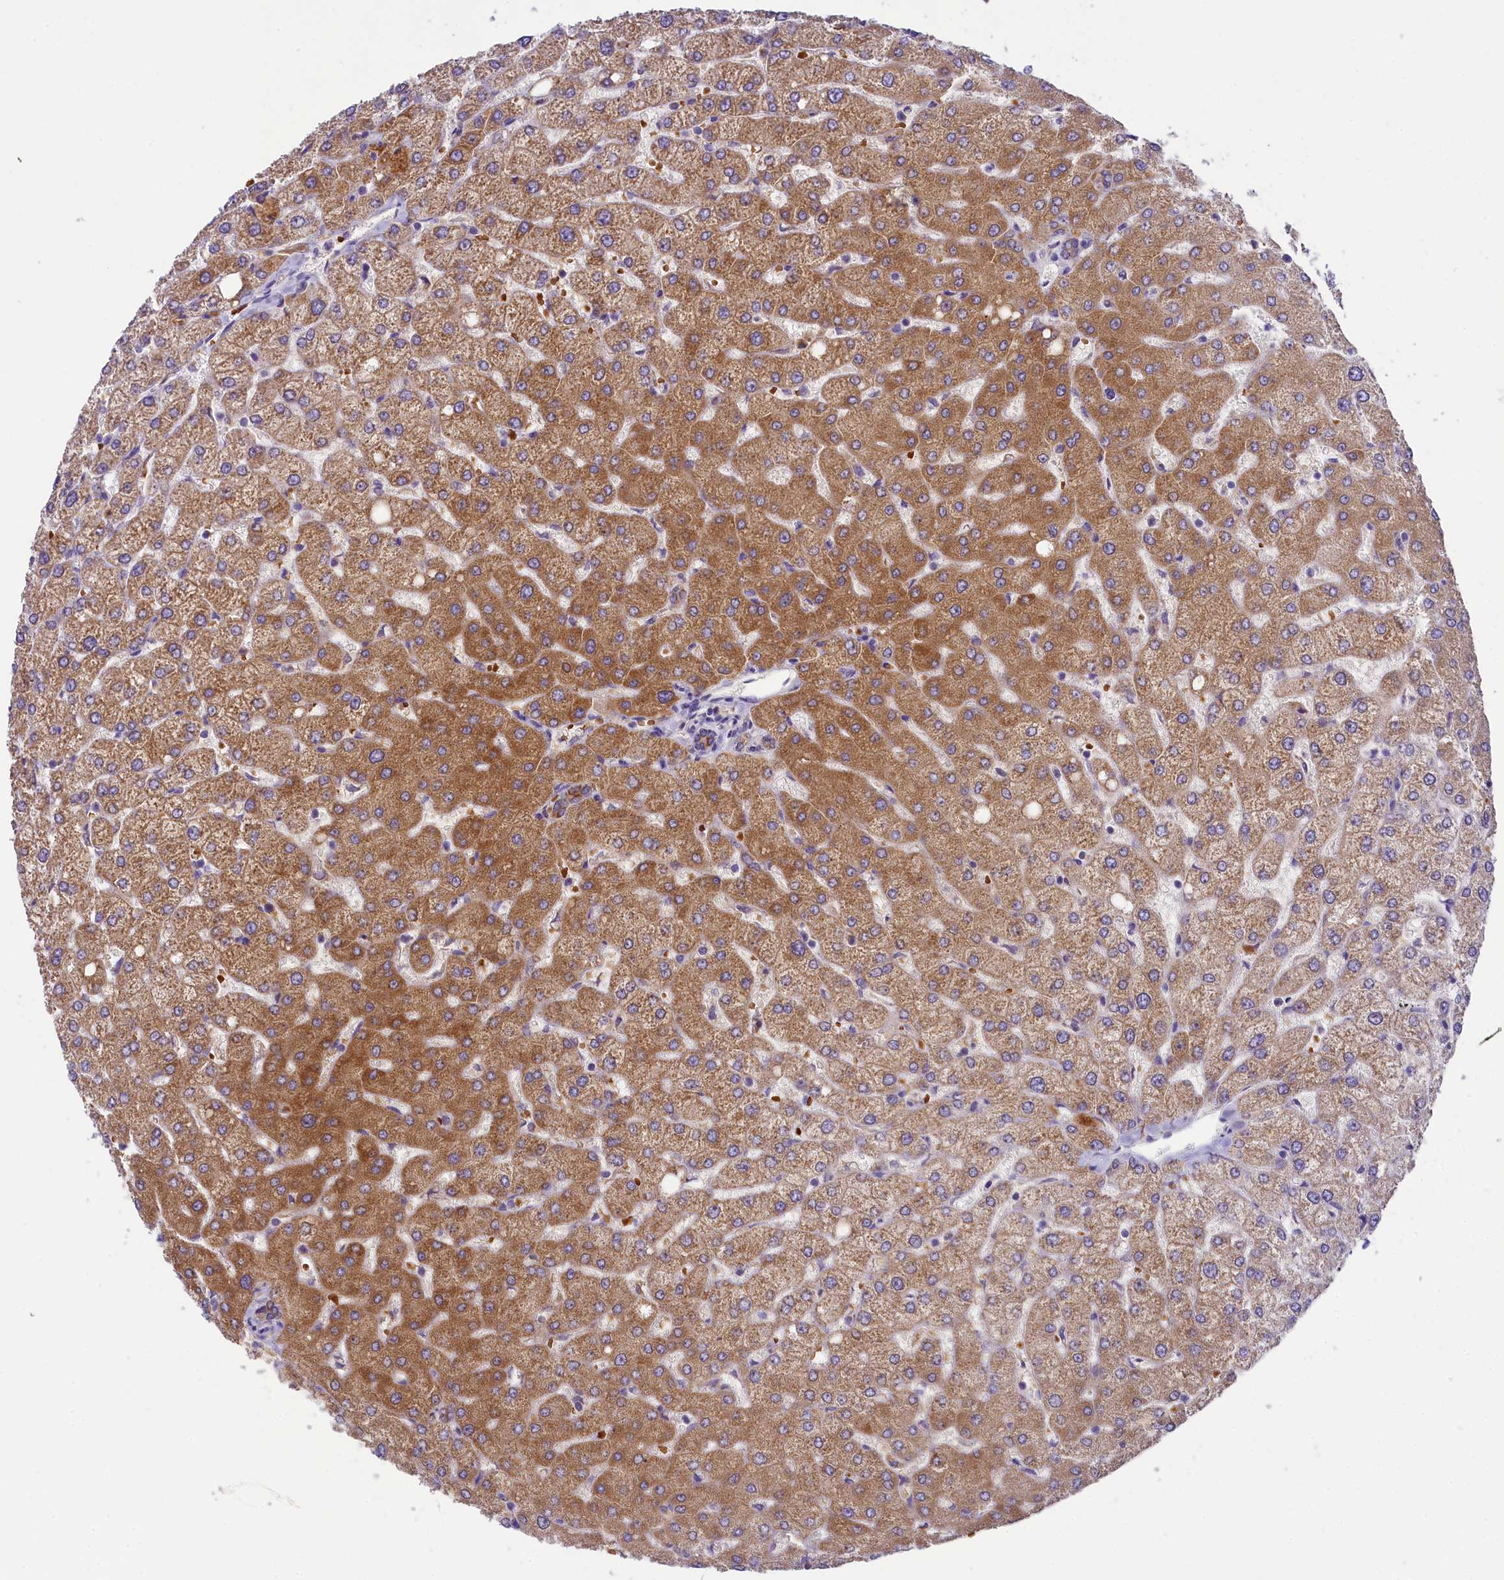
{"staining": {"intensity": "moderate", "quantity": "25%-75%", "location": "cytoplasmic/membranous"}, "tissue": "liver", "cell_type": "Cholangiocytes", "image_type": "normal", "snomed": [{"axis": "morphology", "description": "Normal tissue, NOS"}, {"axis": "topography", "description": "Liver"}], "caption": "The photomicrograph displays immunohistochemical staining of unremarkable liver. There is moderate cytoplasmic/membranous positivity is identified in about 25%-75% of cholangiocytes.", "gene": "LARP4", "patient": {"sex": "female", "age": 54}}